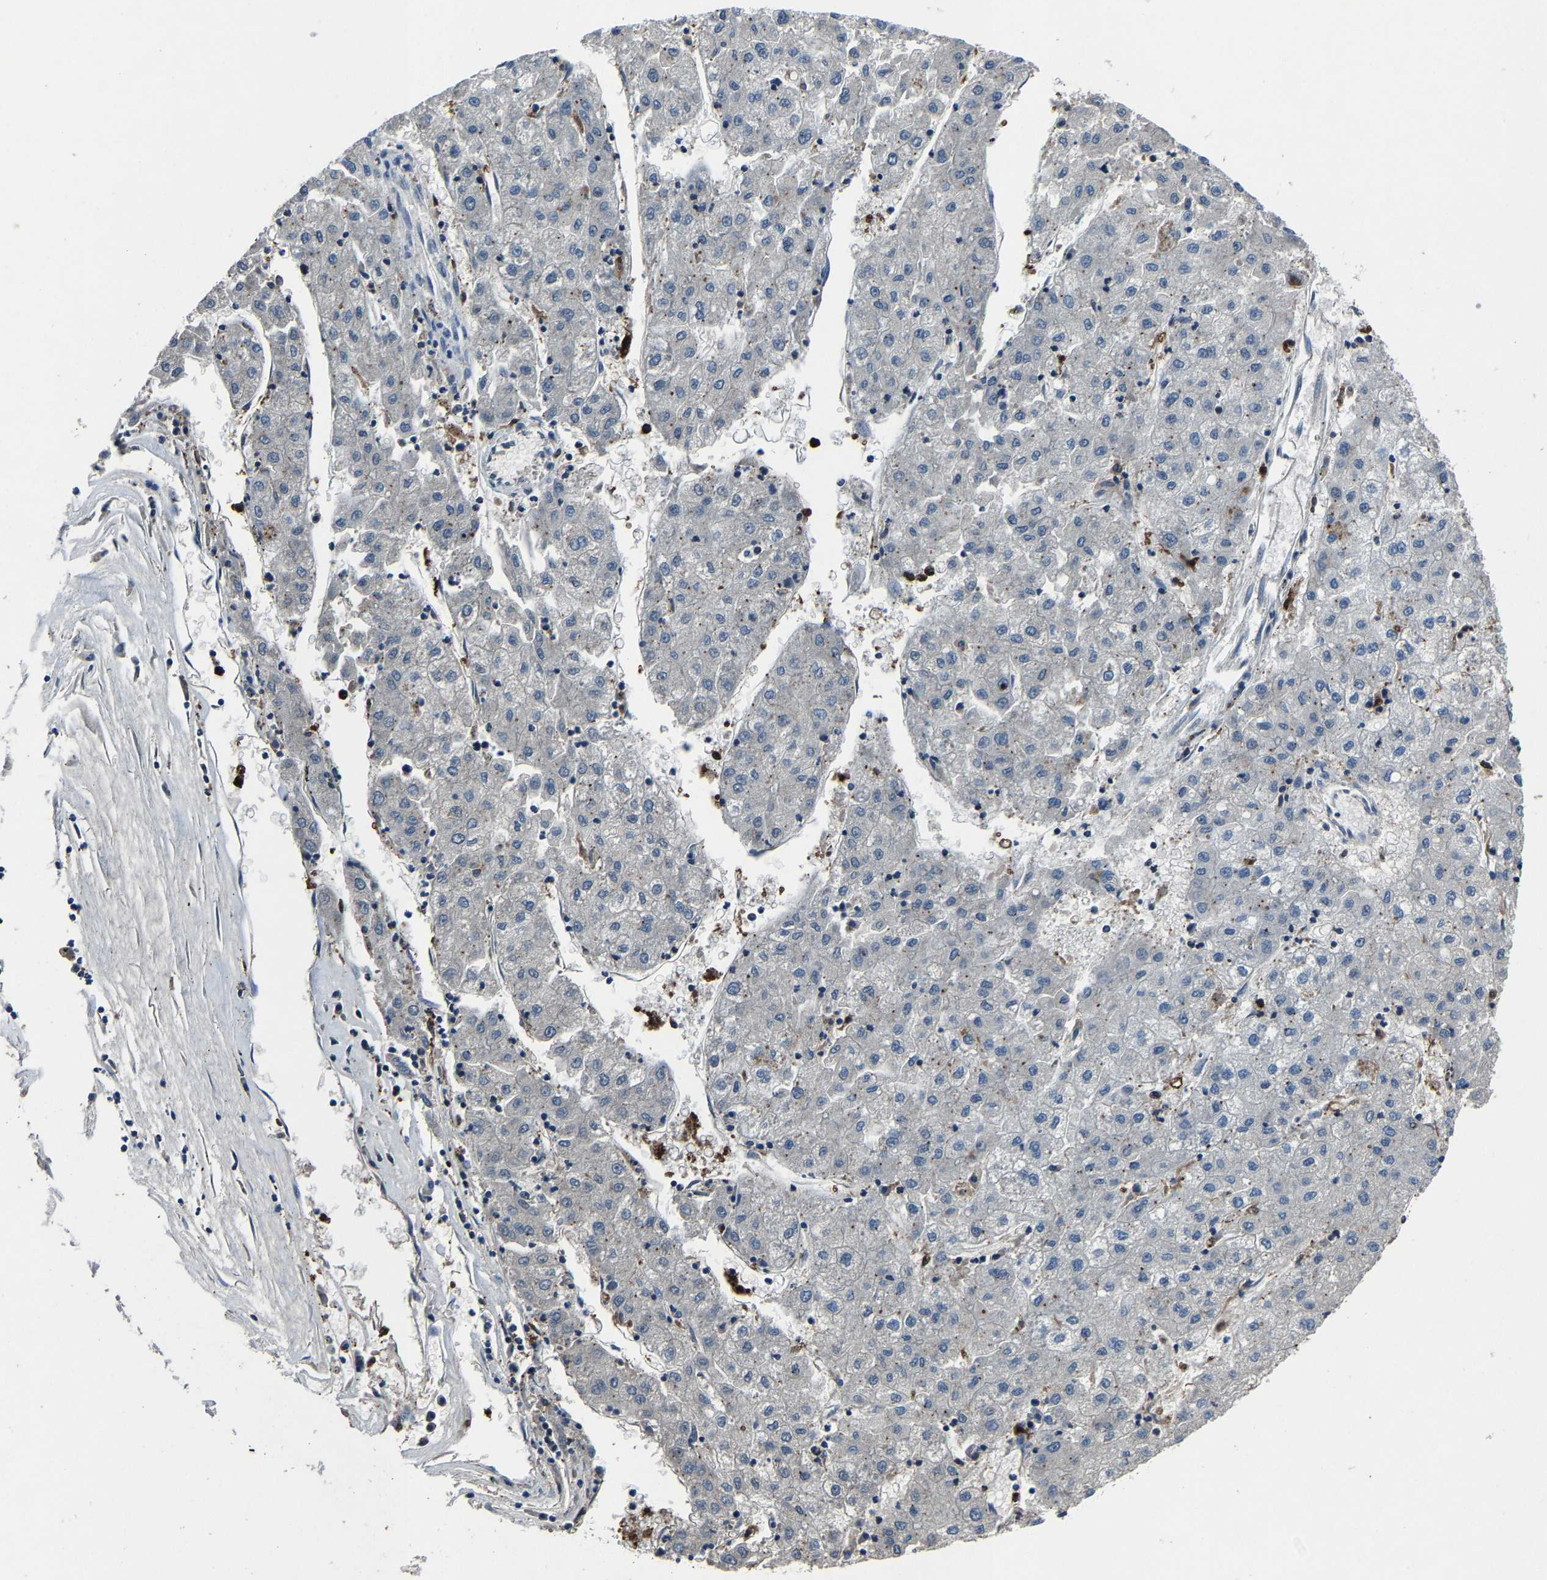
{"staining": {"intensity": "negative", "quantity": "none", "location": "none"}, "tissue": "liver cancer", "cell_type": "Tumor cells", "image_type": "cancer", "snomed": [{"axis": "morphology", "description": "Carcinoma, Hepatocellular, NOS"}, {"axis": "topography", "description": "Liver"}], "caption": "An image of hepatocellular carcinoma (liver) stained for a protein reveals no brown staining in tumor cells.", "gene": "PCNX2", "patient": {"sex": "male", "age": 72}}